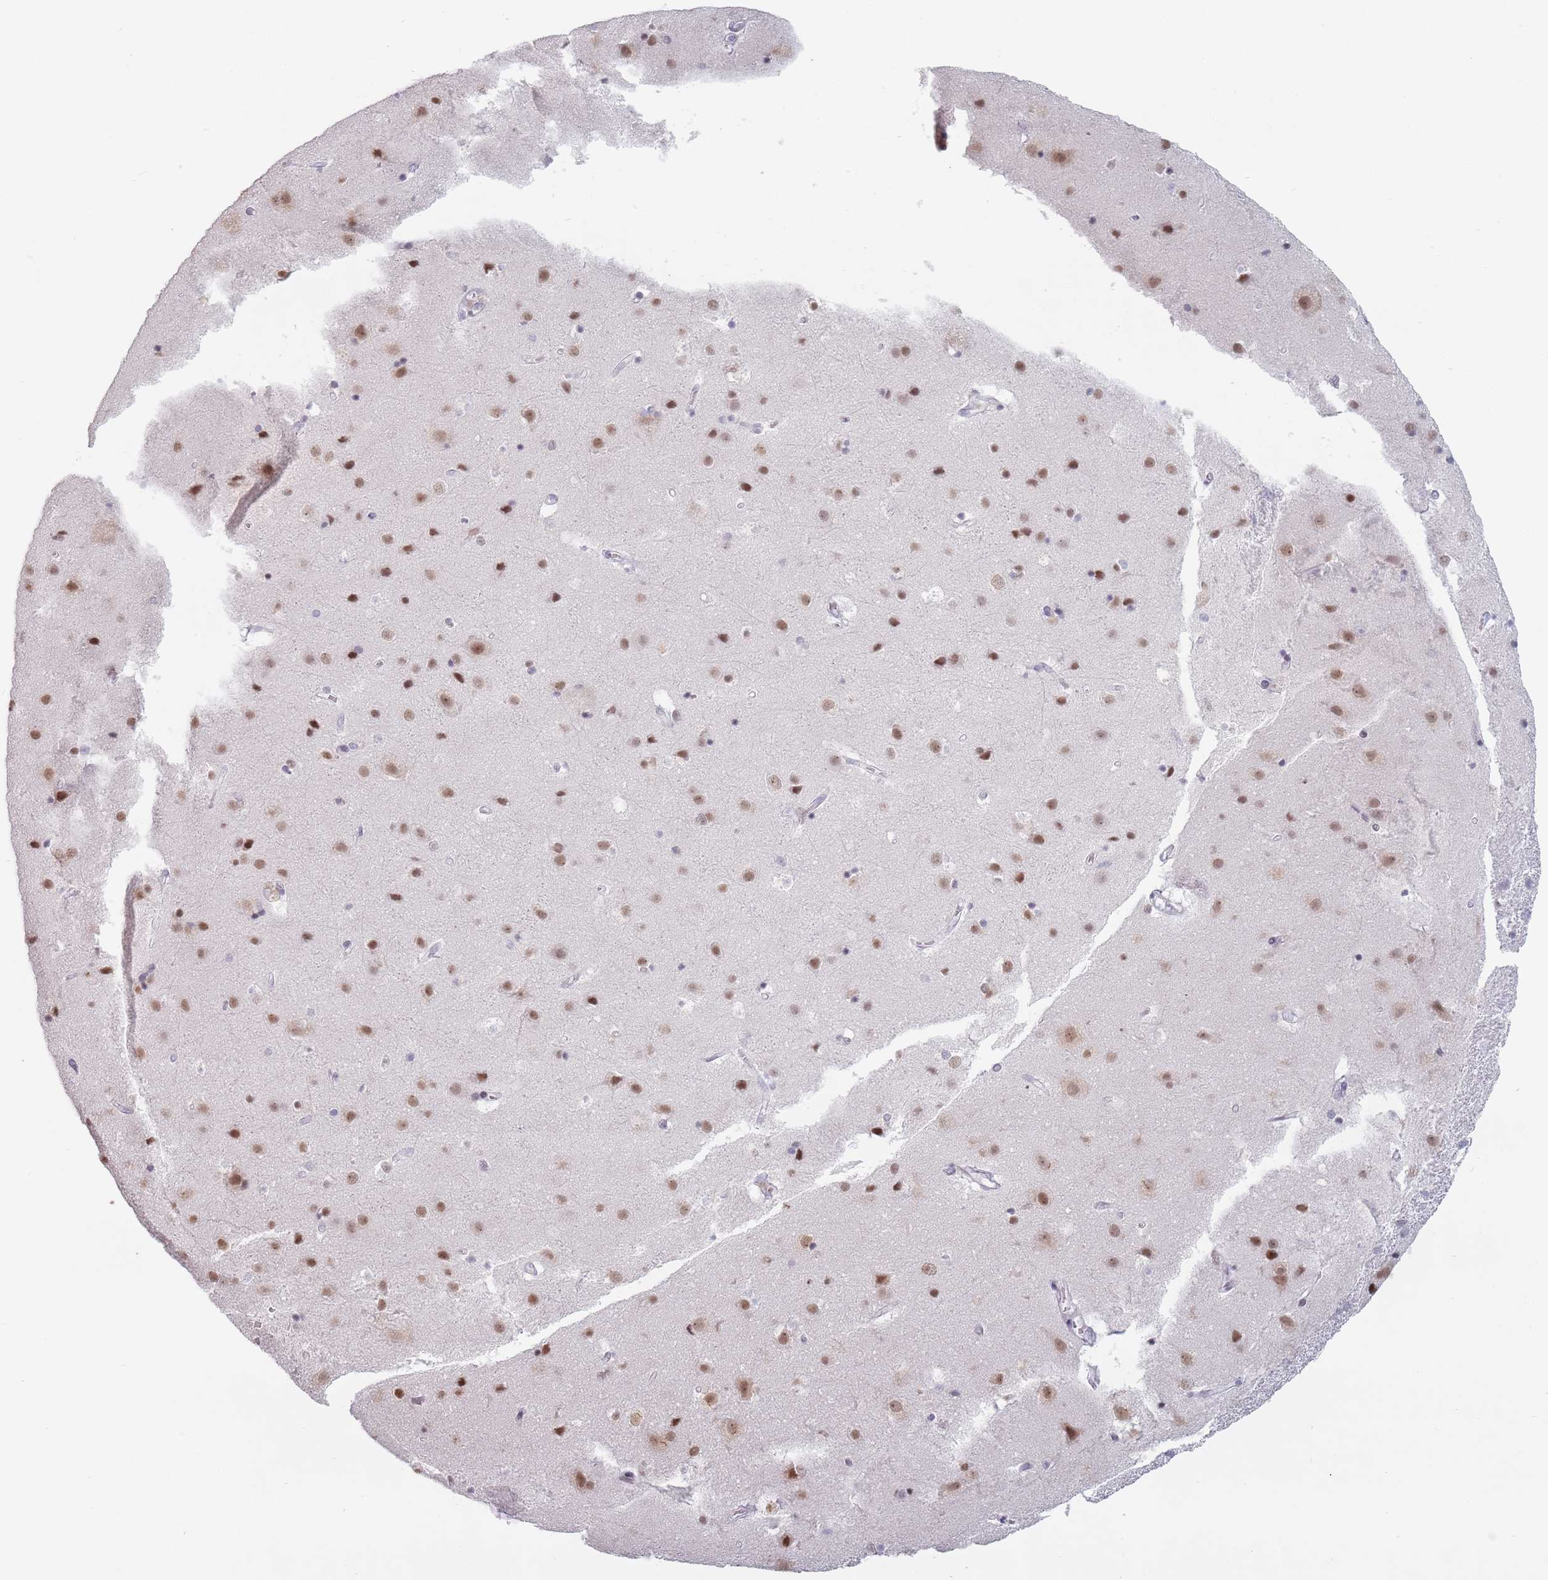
{"staining": {"intensity": "negative", "quantity": "none", "location": "none"}, "tissue": "cerebral cortex", "cell_type": "Endothelial cells", "image_type": "normal", "snomed": [{"axis": "morphology", "description": "Normal tissue, NOS"}, {"axis": "topography", "description": "Cerebral cortex"}], "caption": "Immunohistochemical staining of unremarkable cerebral cortex displays no significant positivity in endothelial cells.", "gene": "PTCHD1", "patient": {"sex": "male", "age": 54}}